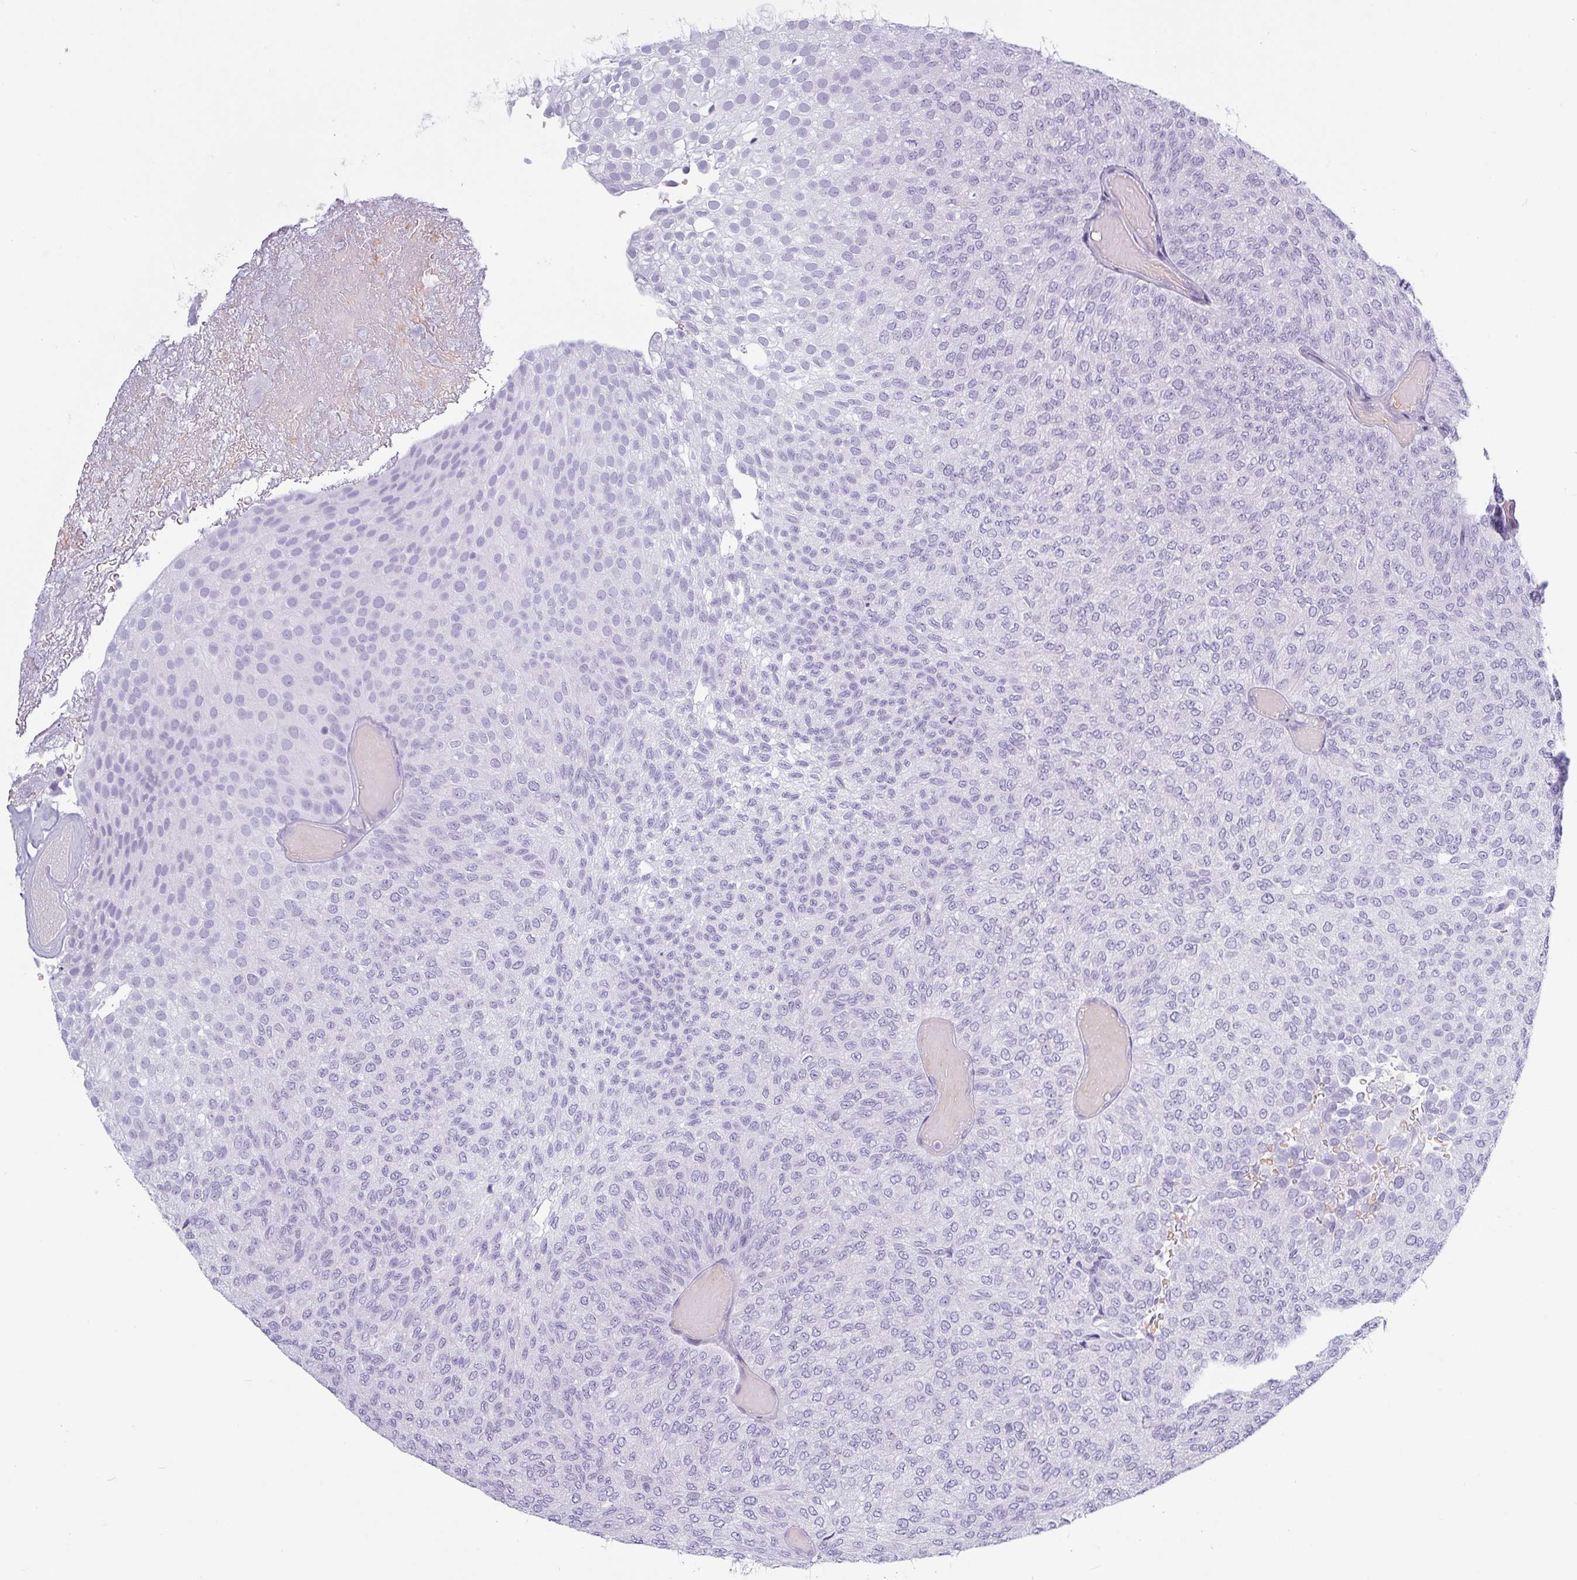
{"staining": {"intensity": "negative", "quantity": "none", "location": "none"}, "tissue": "urothelial cancer", "cell_type": "Tumor cells", "image_type": "cancer", "snomed": [{"axis": "morphology", "description": "Urothelial carcinoma, Low grade"}, {"axis": "topography", "description": "Urinary bladder"}], "caption": "Micrograph shows no protein expression in tumor cells of urothelial cancer tissue. (DAB (3,3'-diaminobenzidine) IHC visualized using brightfield microscopy, high magnification).", "gene": "CRYBB2", "patient": {"sex": "male", "age": 78}}